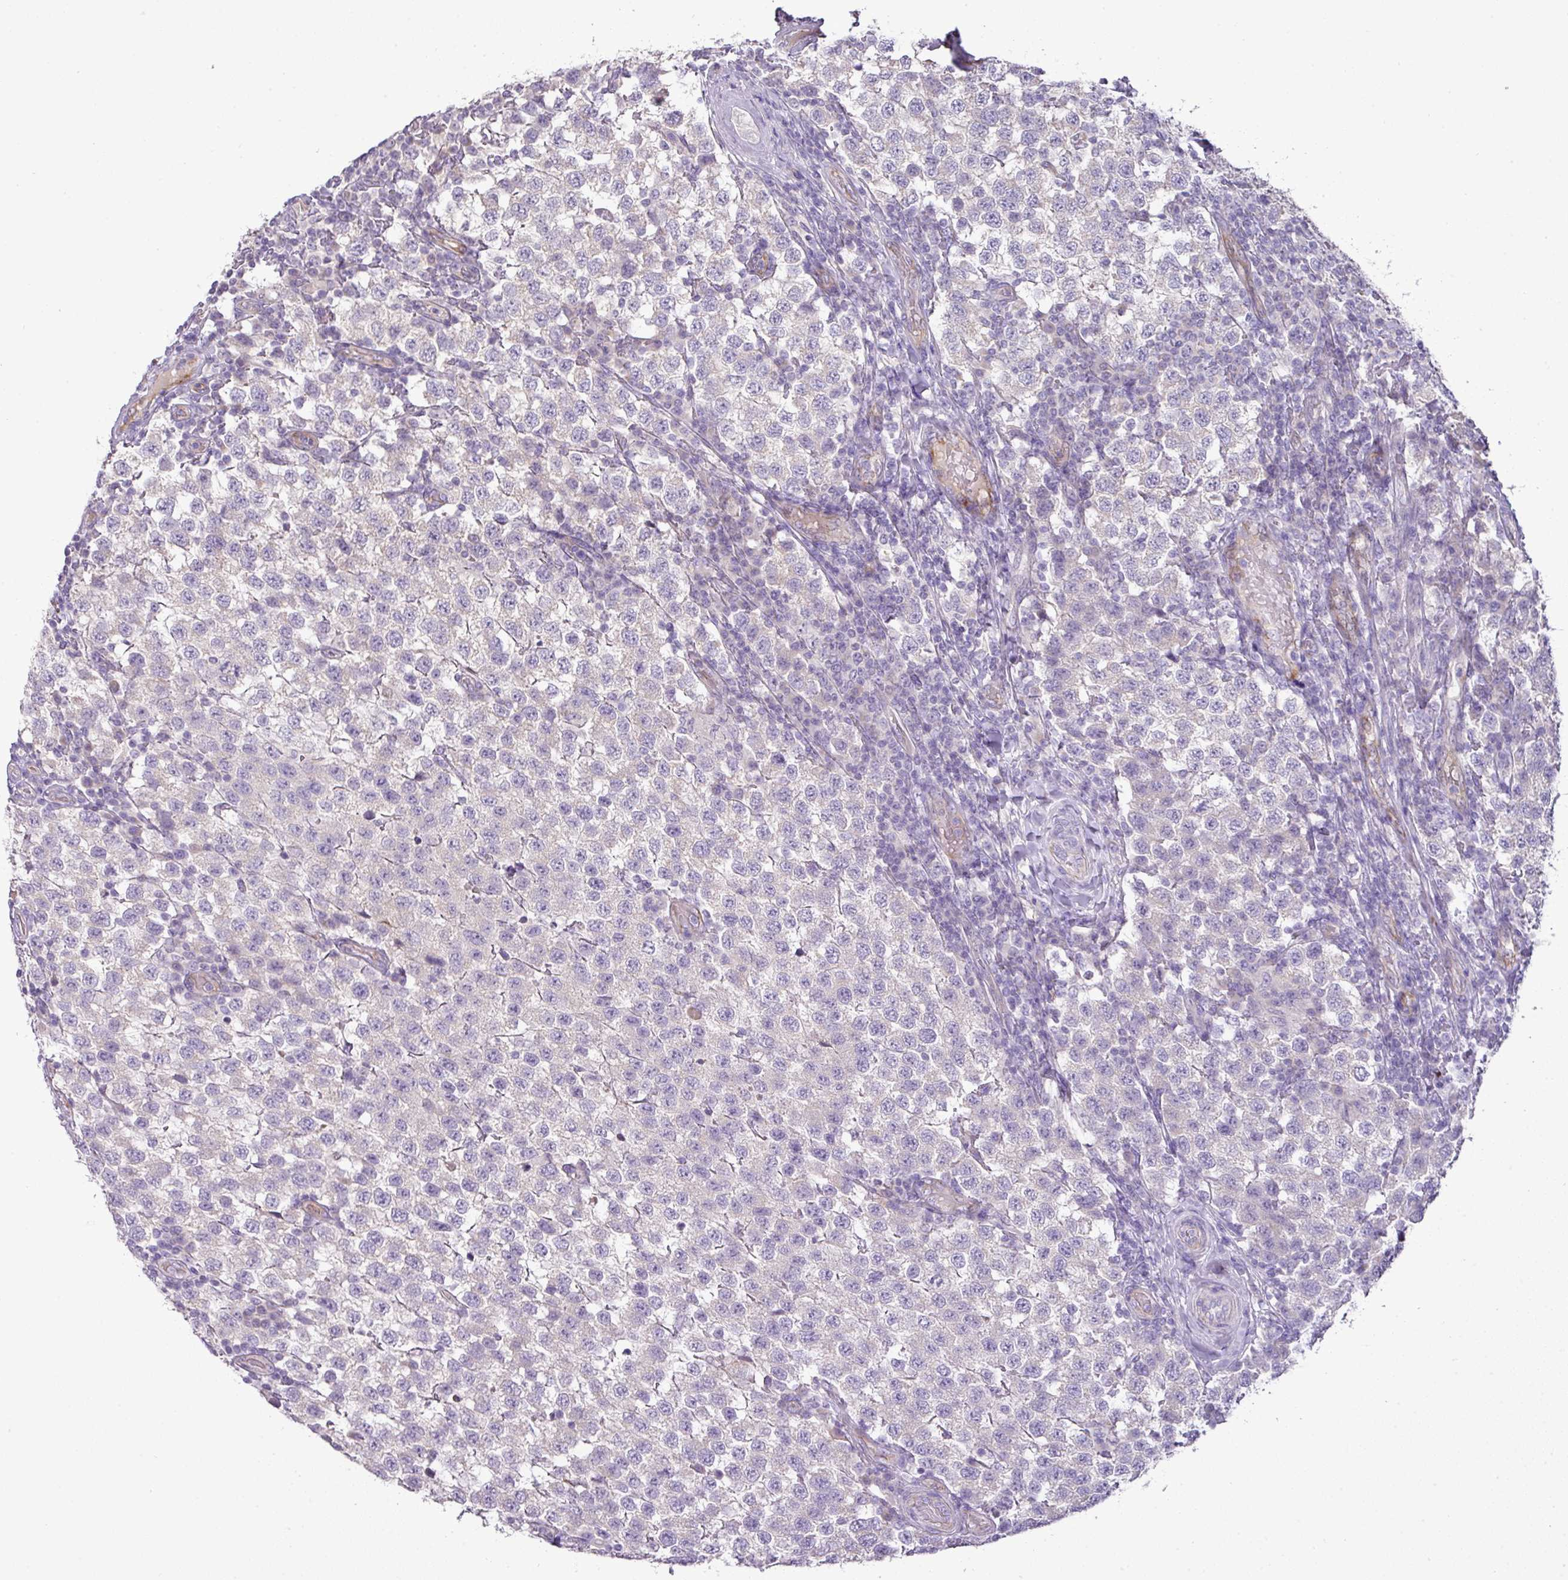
{"staining": {"intensity": "negative", "quantity": "none", "location": "none"}, "tissue": "testis cancer", "cell_type": "Tumor cells", "image_type": "cancer", "snomed": [{"axis": "morphology", "description": "Seminoma, NOS"}, {"axis": "topography", "description": "Testis"}], "caption": "The histopathology image shows no staining of tumor cells in seminoma (testis).", "gene": "BRINP2", "patient": {"sex": "male", "age": 34}}